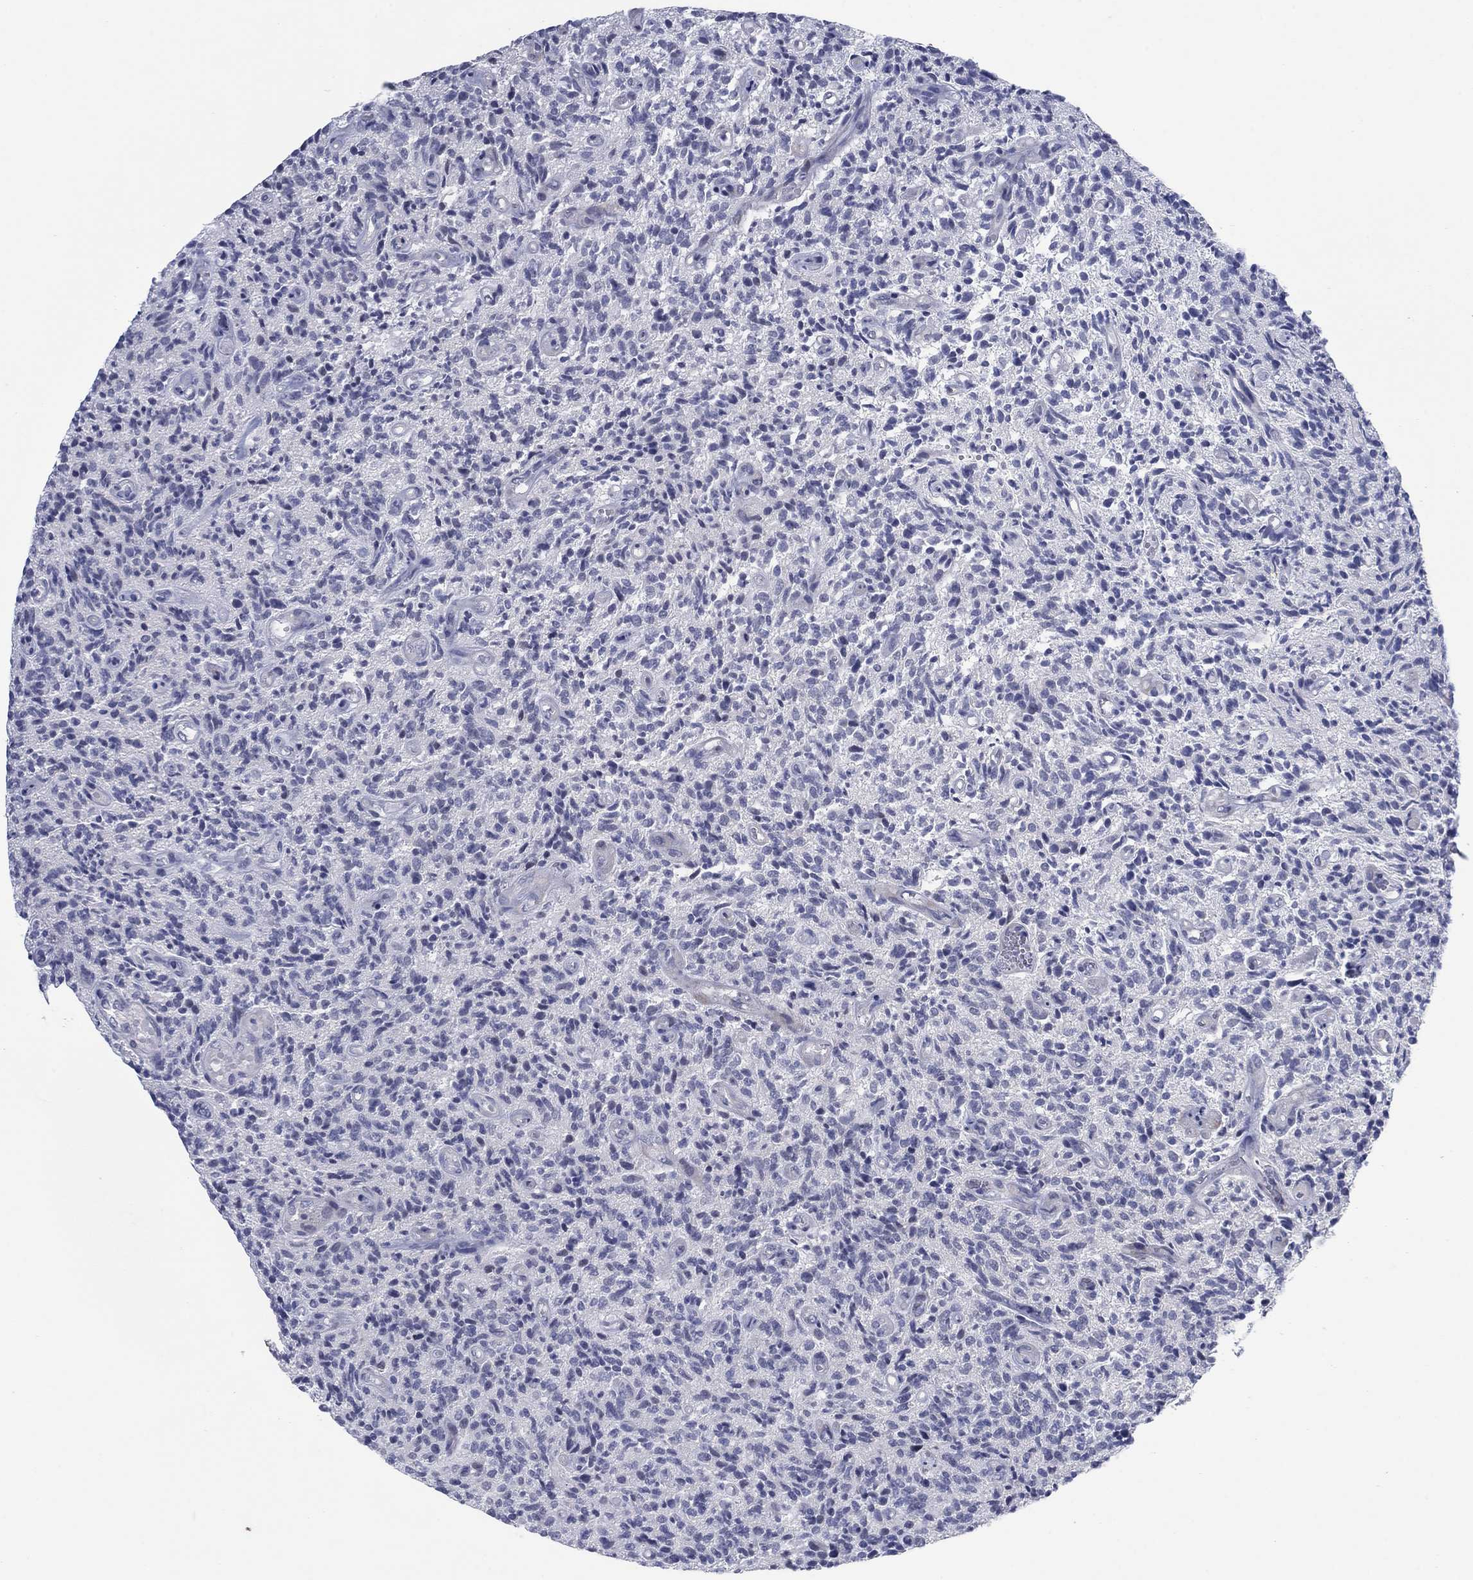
{"staining": {"intensity": "negative", "quantity": "none", "location": "none"}, "tissue": "glioma", "cell_type": "Tumor cells", "image_type": "cancer", "snomed": [{"axis": "morphology", "description": "Glioma, malignant, High grade"}, {"axis": "topography", "description": "Brain"}], "caption": "Tumor cells are negative for protein expression in human malignant glioma (high-grade).", "gene": "SDC1", "patient": {"sex": "male", "age": 64}}